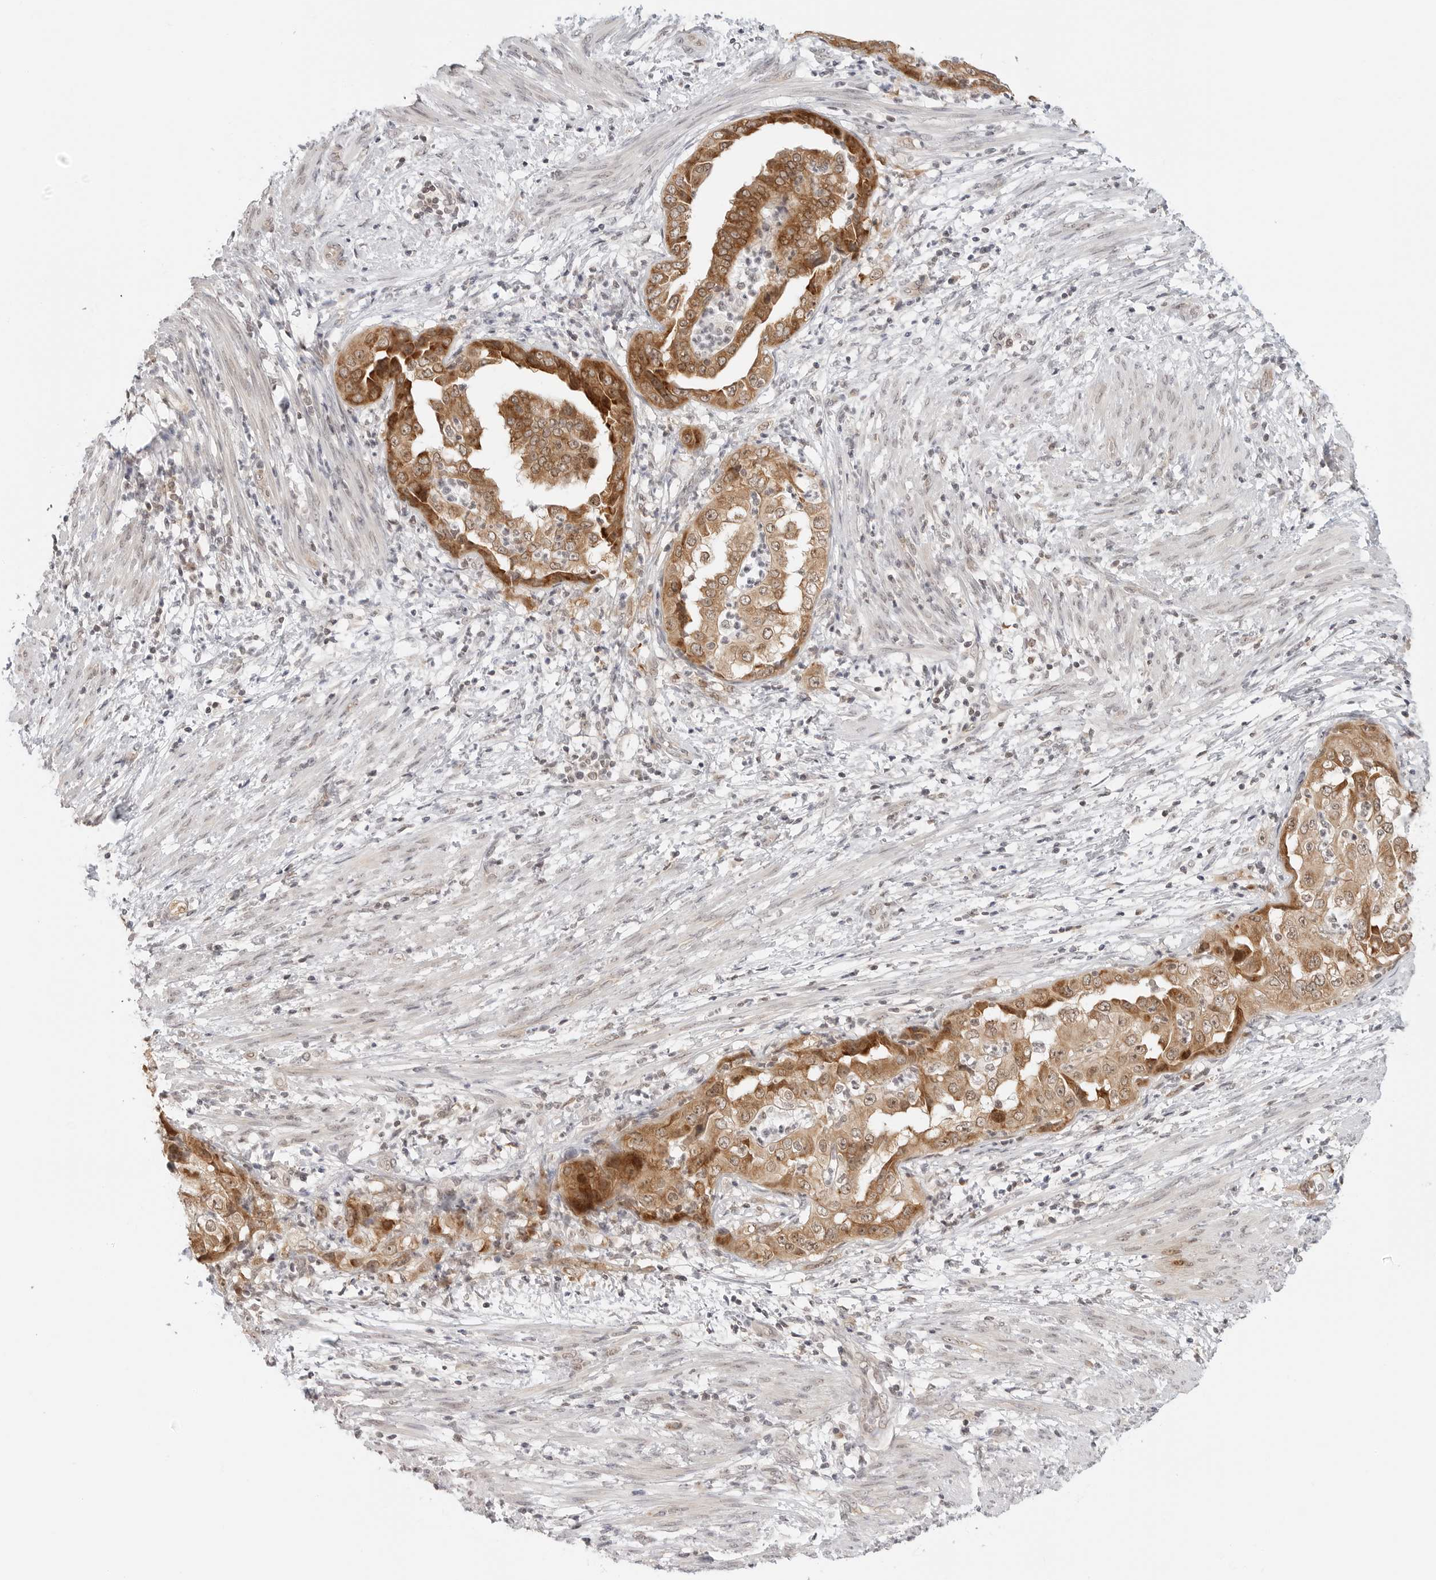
{"staining": {"intensity": "moderate", "quantity": ">75%", "location": "cytoplasmic/membranous,nuclear"}, "tissue": "endometrial cancer", "cell_type": "Tumor cells", "image_type": "cancer", "snomed": [{"axis": "morphology", "description": "Adenocarcinoma, NOS"}, {"axis": "topography", "description": "Endometrium"}], "caption": "Endometrial cancer (adenocarcinoma) stained with immunohistochemistry exhibits moderate cytoplasmic/membranous and nuclear positivity in approximately >75% of tumor cells.", "gene": "METAP1", "patient": {"sex": "female", "age": 85}}